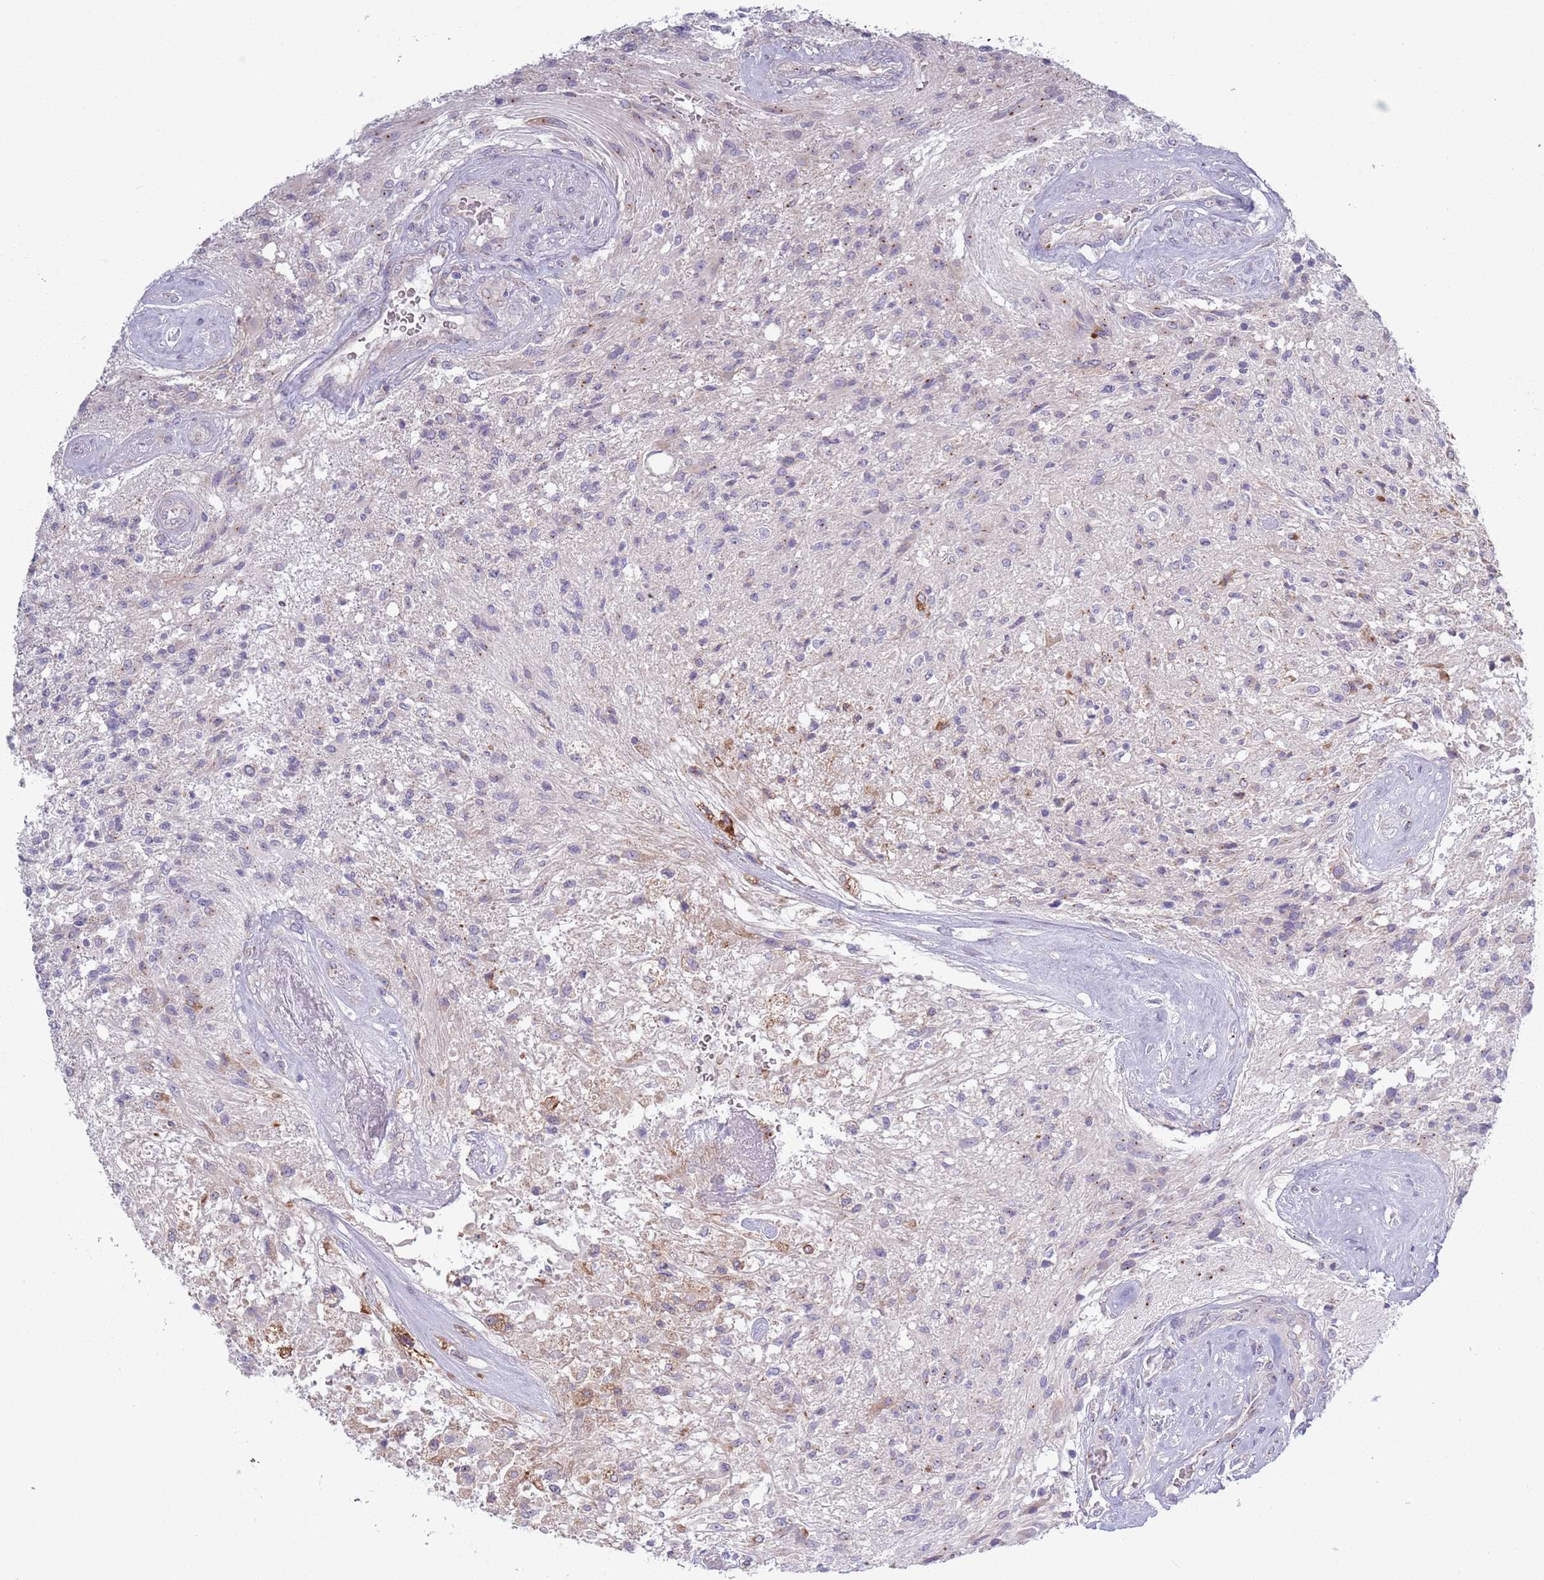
{"staining": {"intensity": "negative", "quantity": "none", "location": "none"}, "tissue": "glioma", "cell_type": "Tumor cells", "image_type": "cancer", "snomed": [{"axis": "morphology", "description": "Glioma, malignant, High grade"}, {"axis": "topography", "description": "Brain"}], "caption": "This micrograph is of glioma stained with immunohistochemistry (IHC) to label a protein in brown with the nuclei are counter-stained blue. There is no positivity in tumor cells.", "gene": "LTB", "patient": {"sex": "male", "age": 56}}